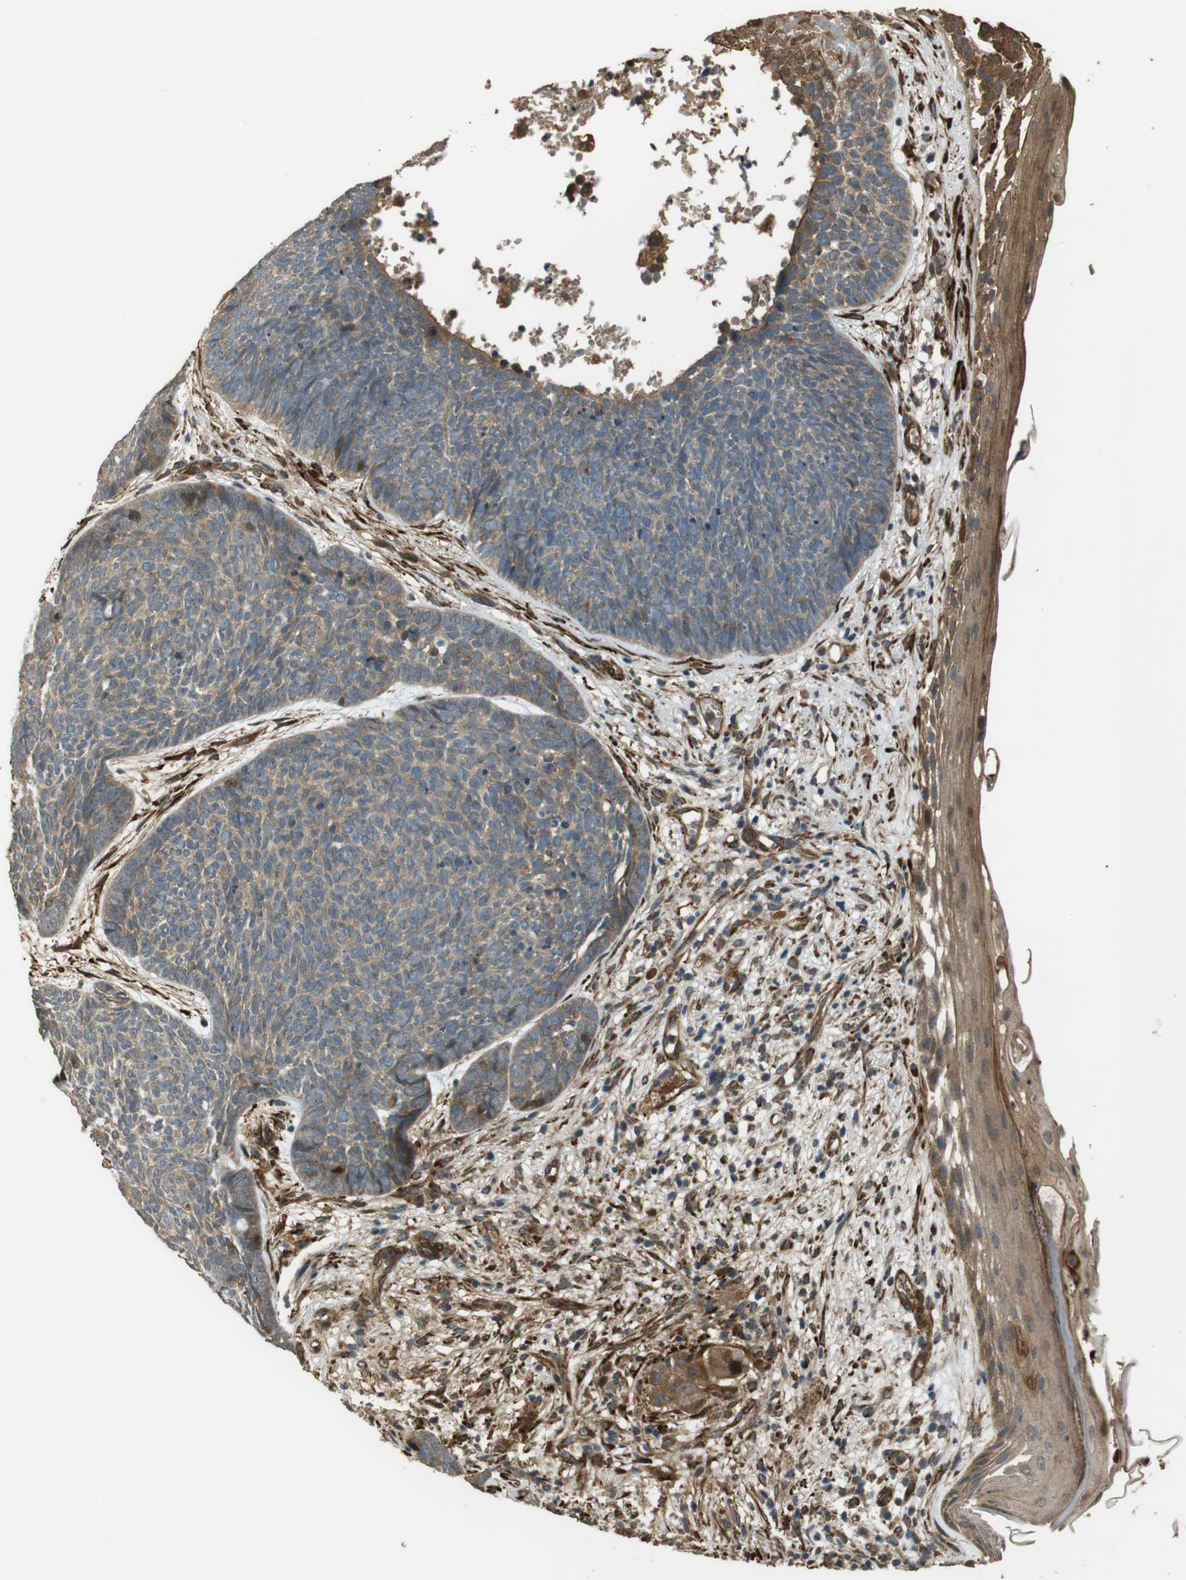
{"staining": {"intensity": "weak", "quantity": "25%-75%", "location": "cytoplasmic/membranous"}, "tissue": "skin cancer", "cell_type": "Tumor cells", "image_type": "cancer", "snomed": [{"axis": "morphology", "description": "Basal cell carcinoma"}, {"axis": "topography", "description": "Skin"}], "caption": "IHC photomicrograph of skin cancer stained for a protein (brown), which displays low levels of weak cytoplasmic/membranous expression in about 25%-75% of tumor cells.", "gene": "MSRB3", "patient": {"sex": "female", "age": 70}}